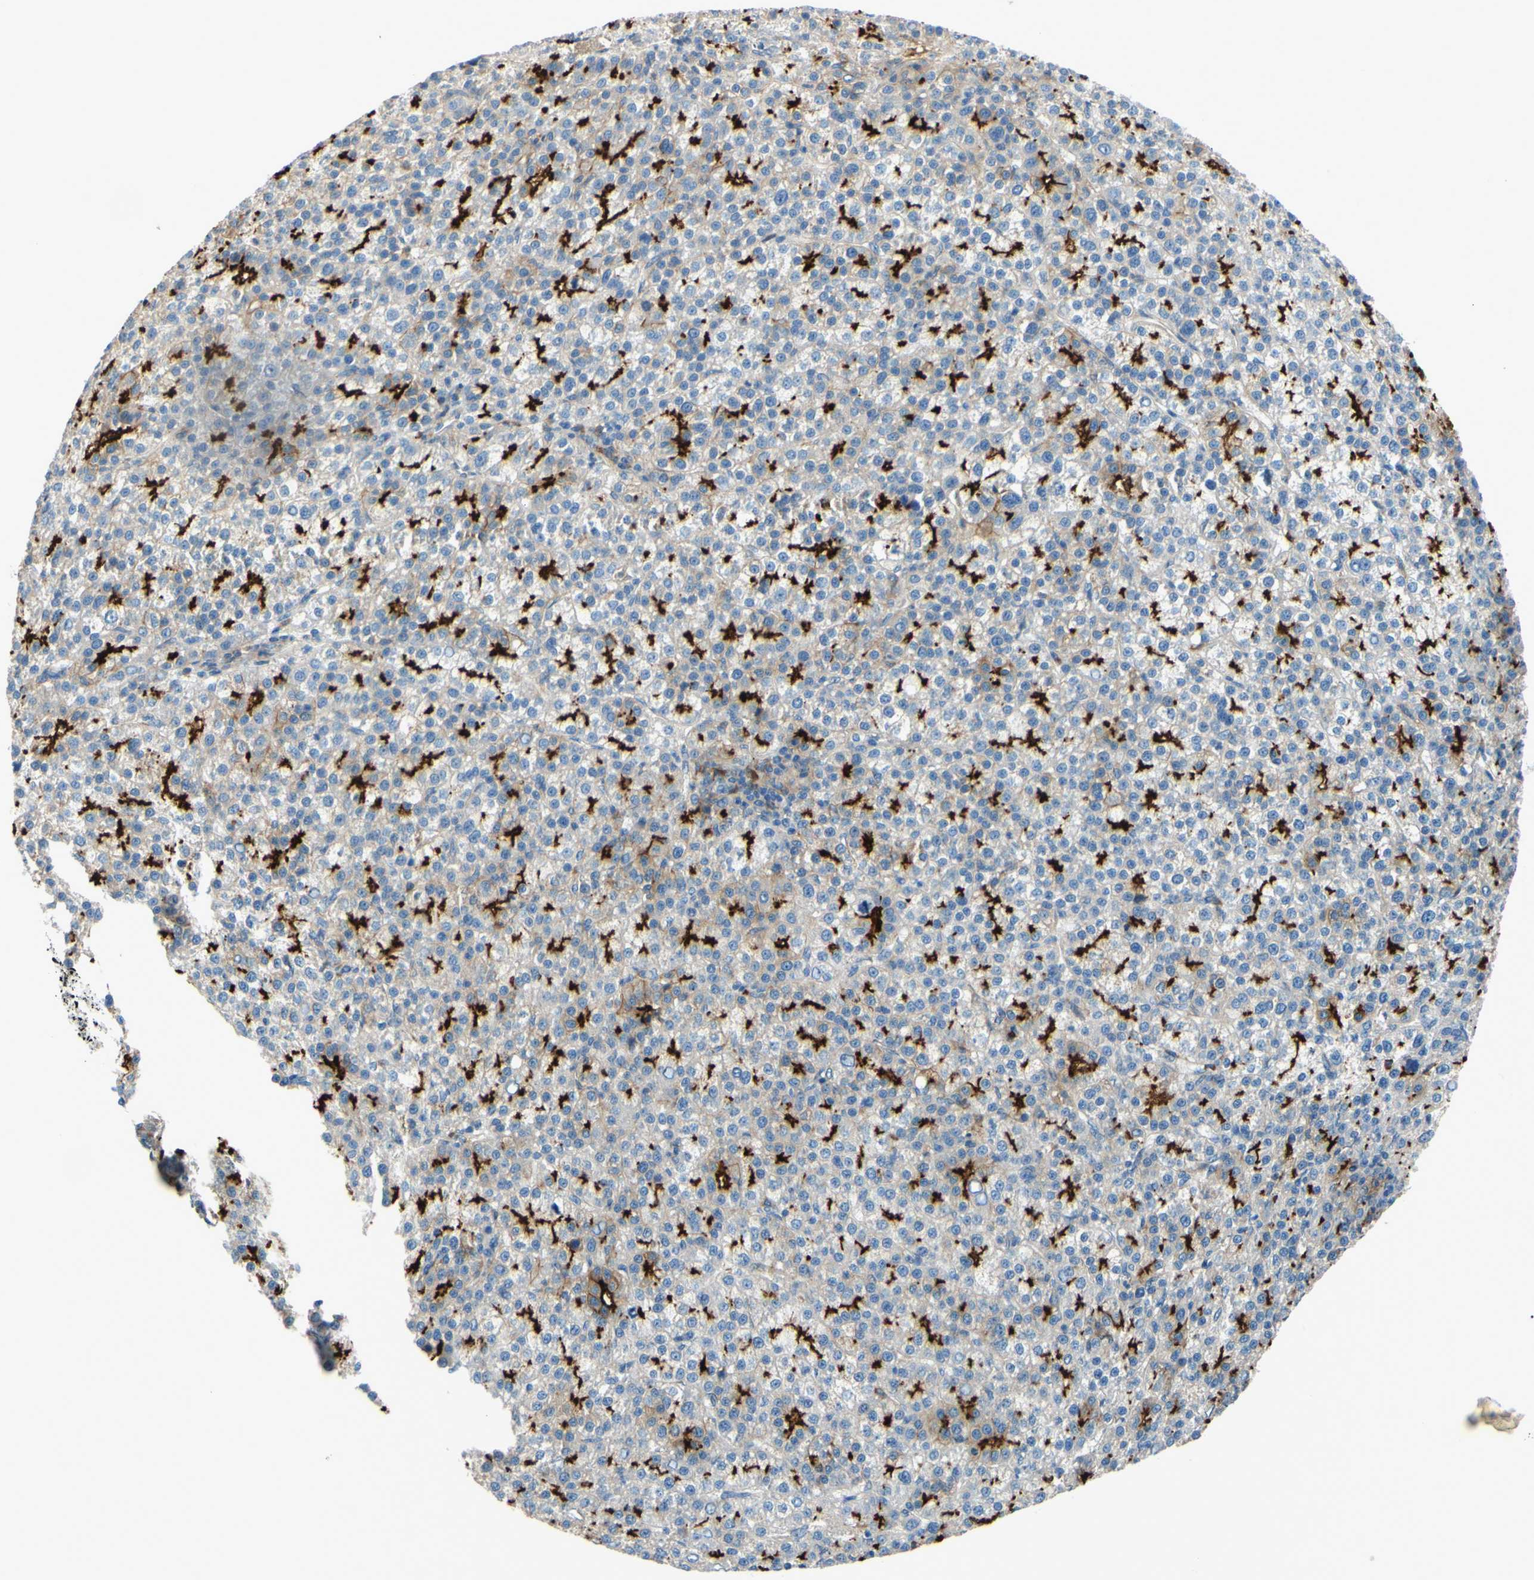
{"staining": {"intensity": "strong", "quantity": ">75%", "location": "cytoplasmic/membranous"}, "tissue": "liver cancer", "cell_type": "Tumor cells", "image_type": "cancer", "snomed": [{"axis": "morphology", "description": "Carcinoma, Hepatocellular, NOS"}, {"axis": "topography", "description": "Liver"}], "caption": "Liver cancer (hepatocellular carcinoma) stained with DAB immunohistochemistry demonstrates high levels of strong cytoplasmic/membranous staining in about >75% of tumor cells.", "gene": "ARHGAP1", "patient": {"sex": "female", "age": 58}}